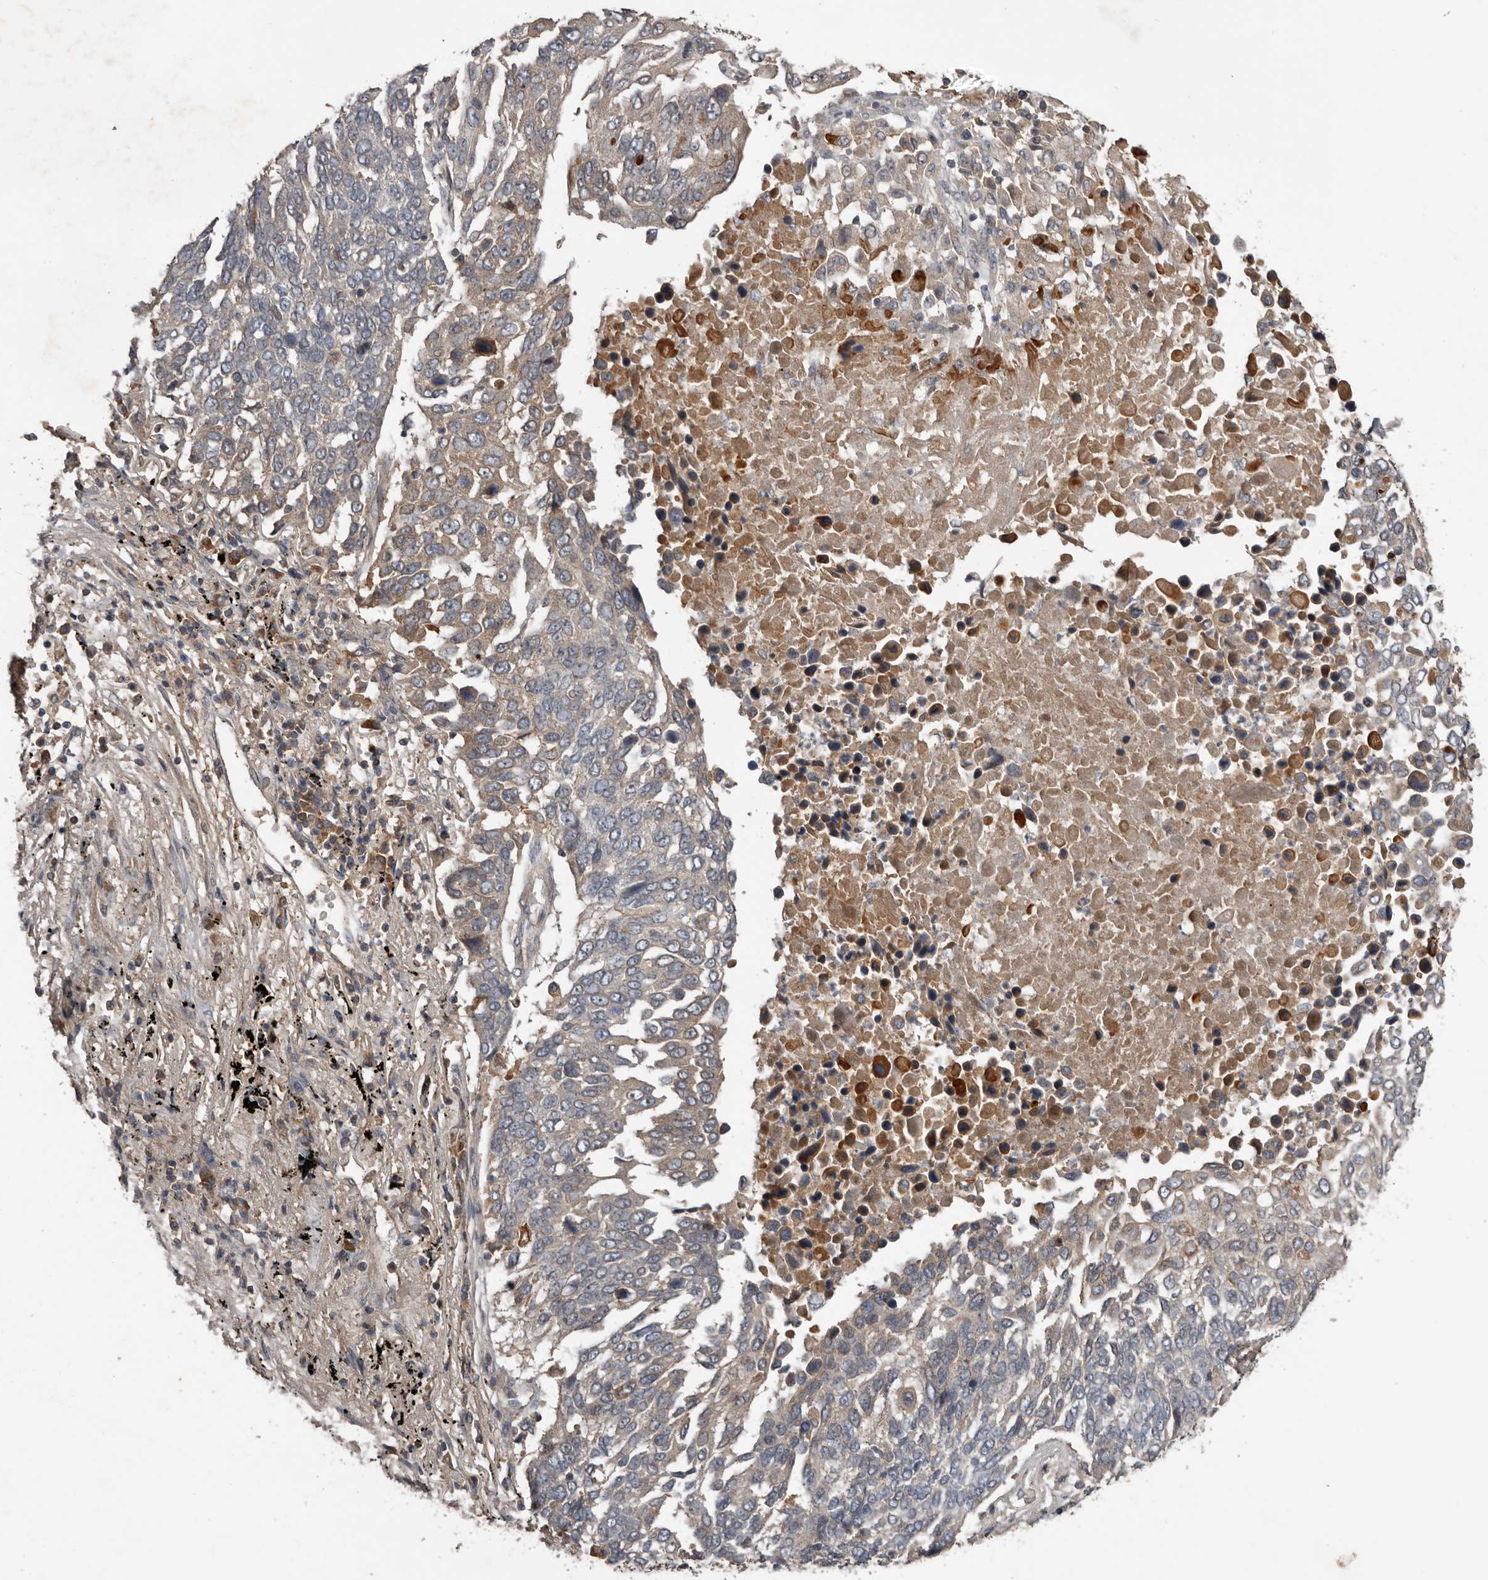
{"staining": {"intensity": "weak", "quantity": "25%-75%", "location": "cytoplasmic/membranous"}, "tissue": "lung cancer", "cell_type": "Tumor cells", "image_type": "cancer", "snomed": [{"axis": "morphology", "description": "Squamous cell carcinoma, NOS"}, {"axis": "topography", "description": "Lung"}], "caption": "Protein expression analysis of lung cancer (squamous cell carcinoma) demonstrates weak cytoplasmic/membranous positivity in approximately 25%-75% of tumor cells. The protein is shown in brown color, while the nuclei are stained blue.", "gene": "NMUR1", "patient": {"sex": "male", "age": 66}}